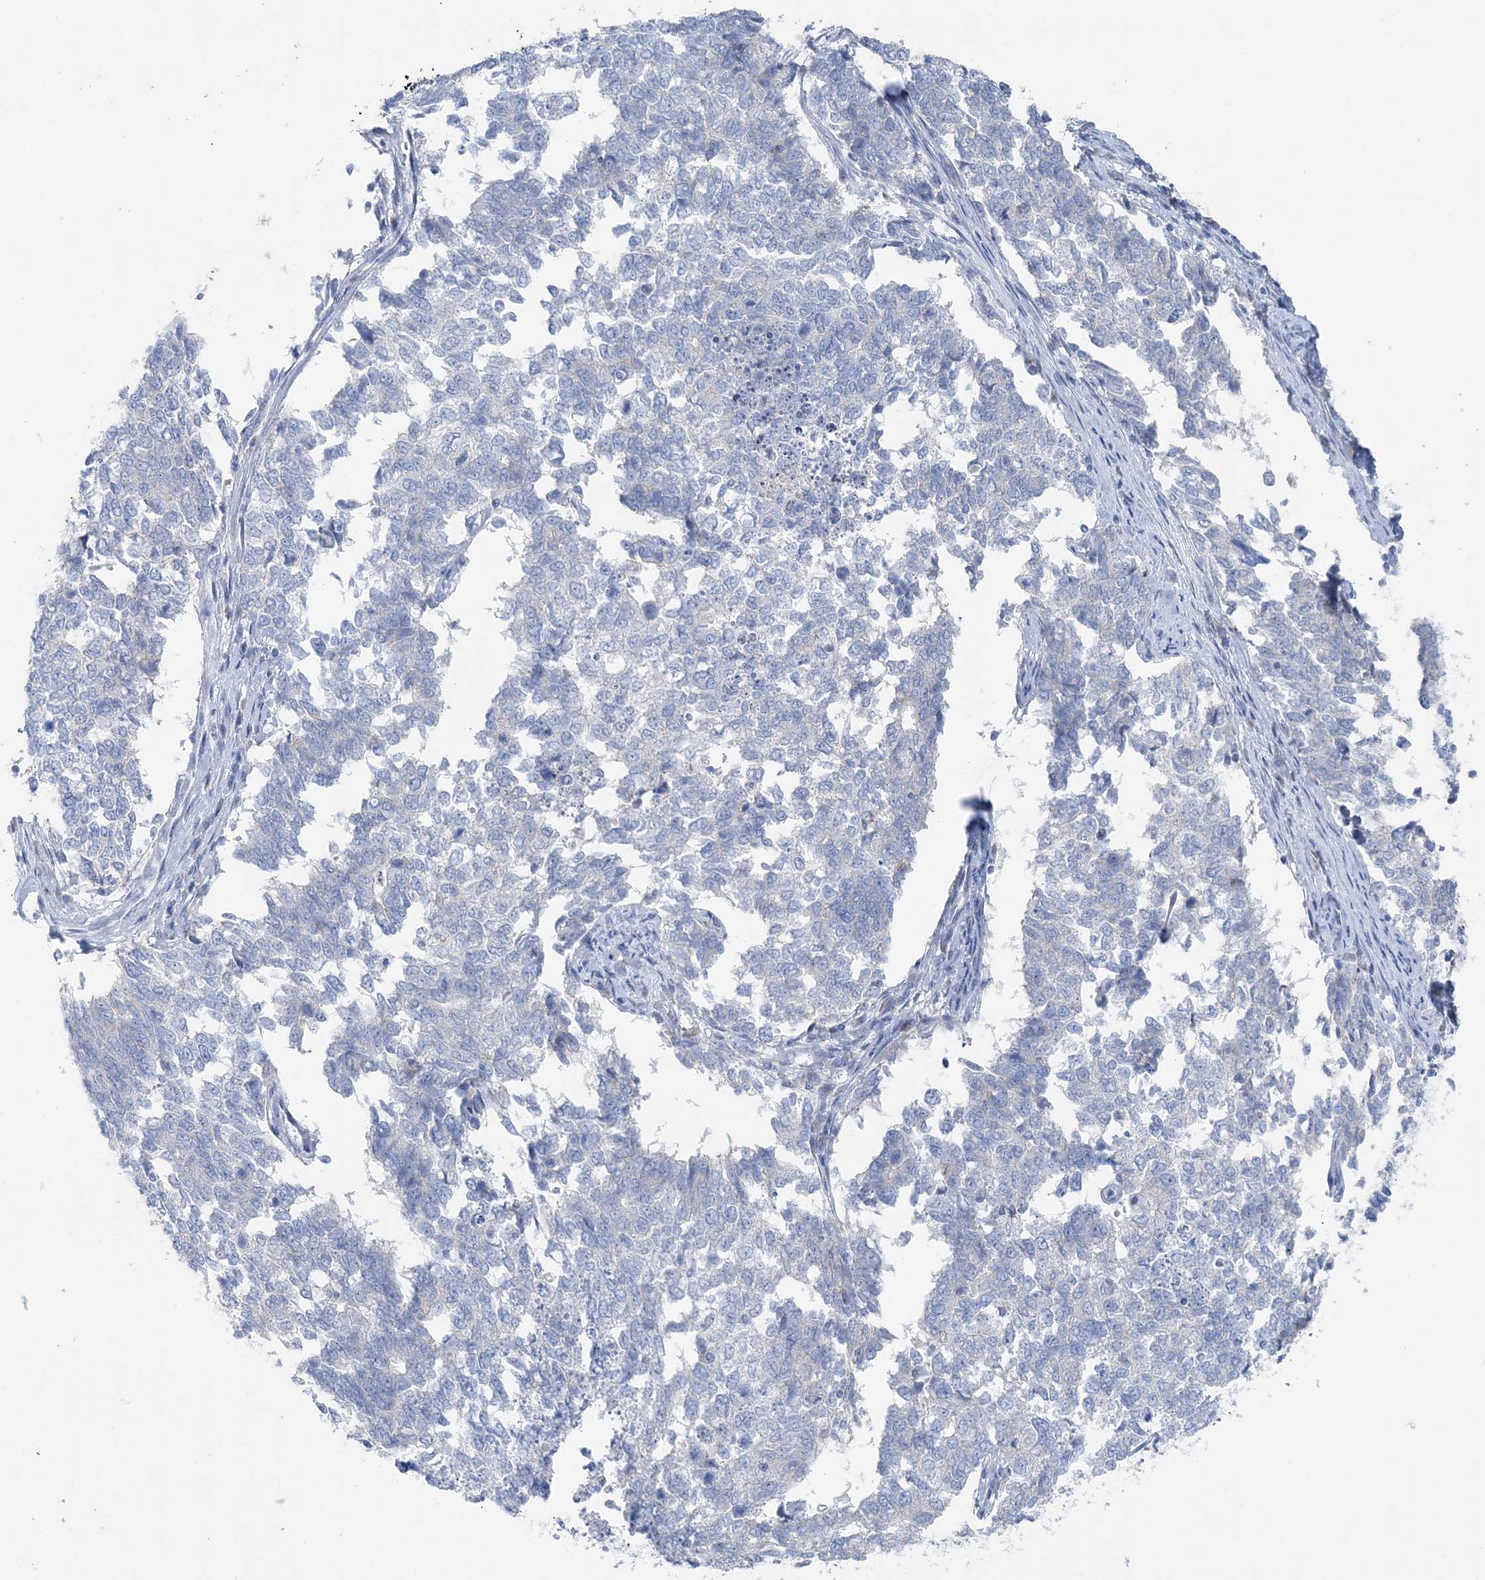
{"staining": {"intensity": "negative", "quantity": "none", "location": "none"}, "tissue": "cervical cancer", "cell_type": "Tumor cells", "image_type": "cancer", "snomed": [{"axis": "morphology", "description": "Squamous cell carcinoma, NOS"}, {"axis": "topography", "description": "Cervix"}], "caption": "This is an immunohistochemistry (IHC) photomicrograph of cervical squamous cell carcinoma. There is no positivity in tumor cells.", "gene": "SLC5A6", "patient": {"sex": "female", "age": 63}}